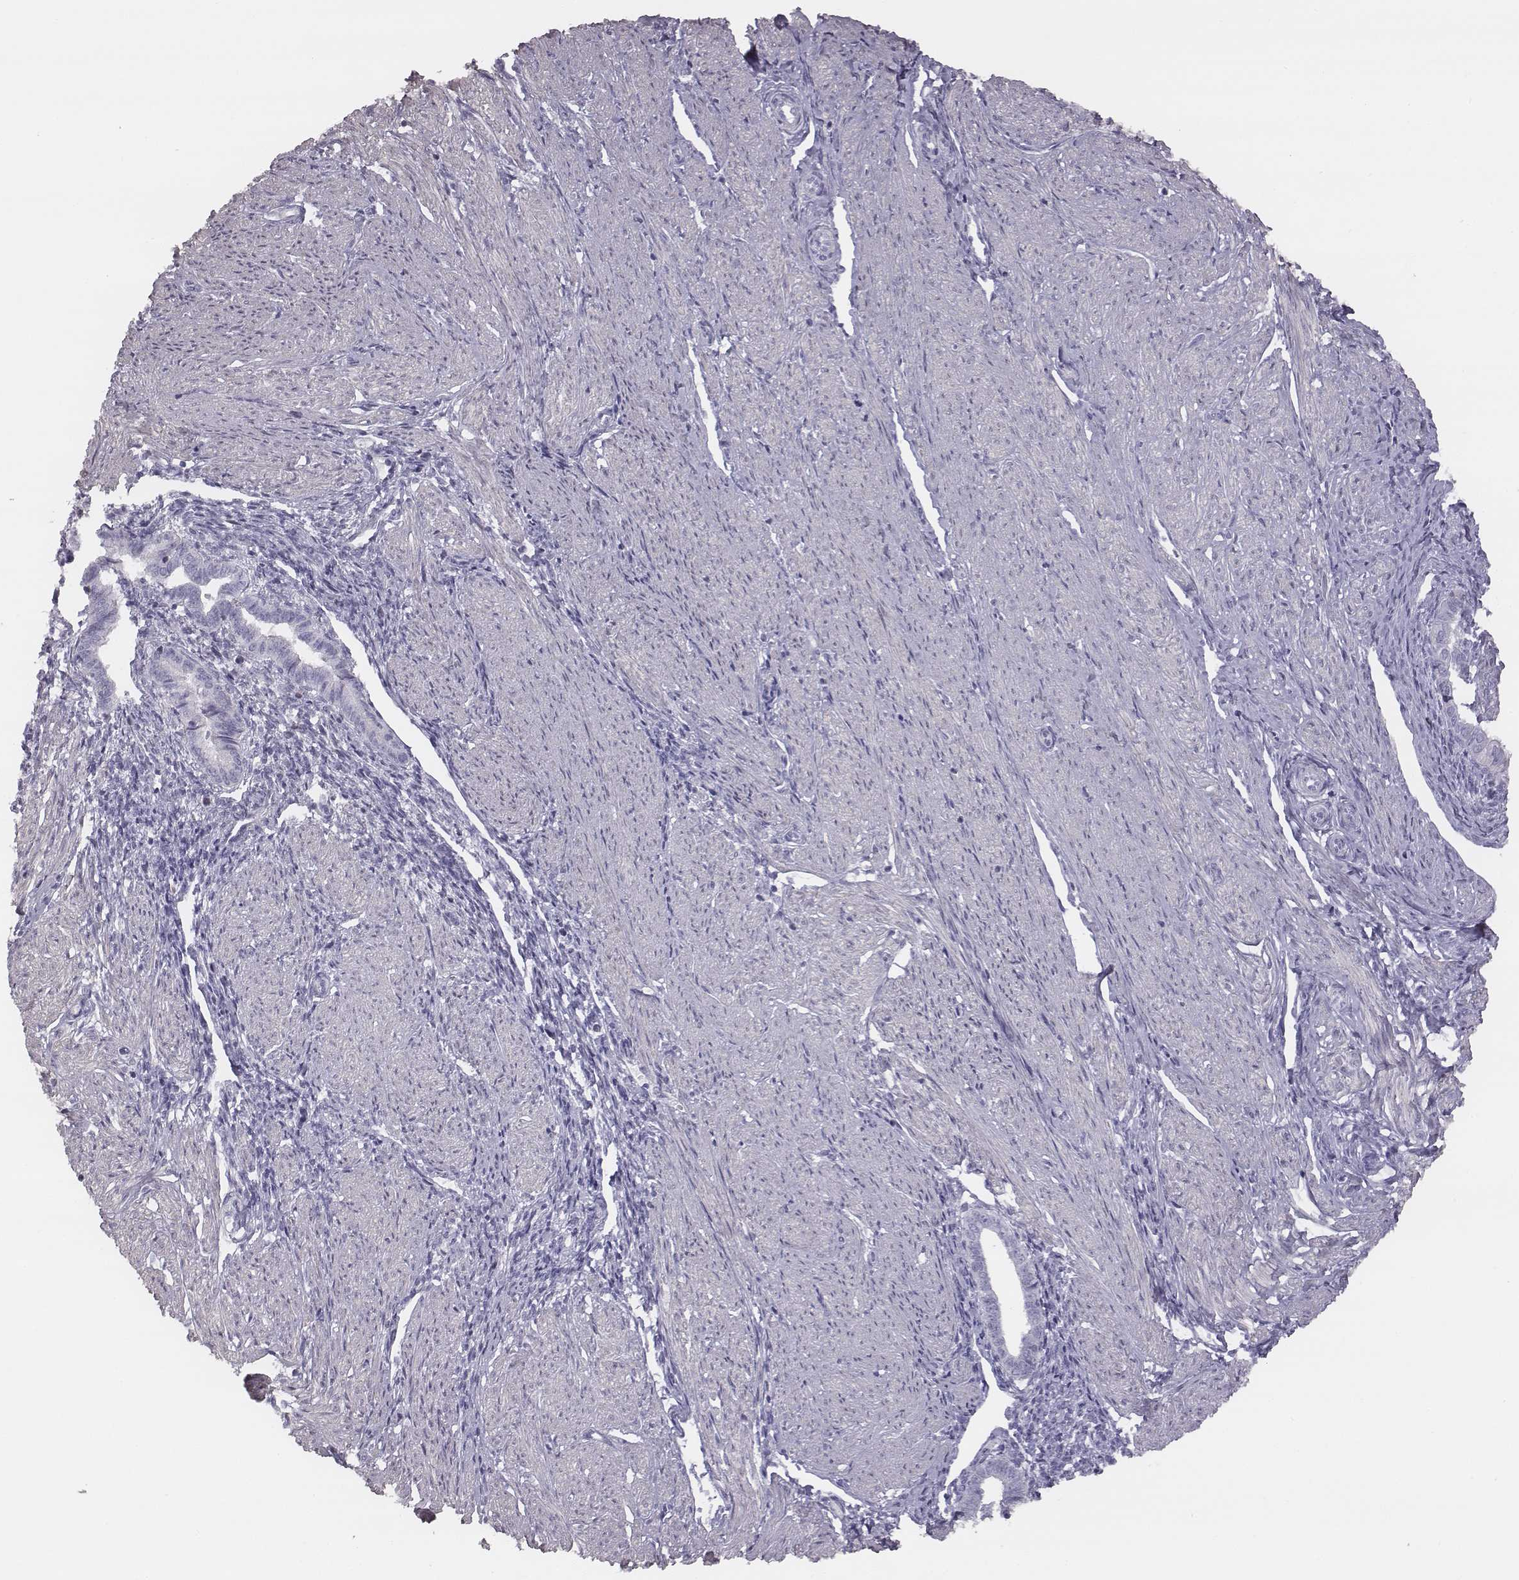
{"staining": {"intensity": "negative", "quantity": "none", "location": "none"}, "tissue": "endometrium", "cell_type": "Cells in endometrial stroma", "image_type": "normal", "snomed": [{"axis": "morphology", "description": "Normal tissue, NOS"}, {"axis": "topography", "description": "Endometrium"}], "caption": "Immunohistochemistry photomicrograph of benign endometrium: endometrium stained with DAB (3,3'-diaminobenzidine) demonstrates no significant protein positivity in cells in endometrial stroma.", "gene": "ADAM7", "patient": {"sex": "female", "age": 37}}